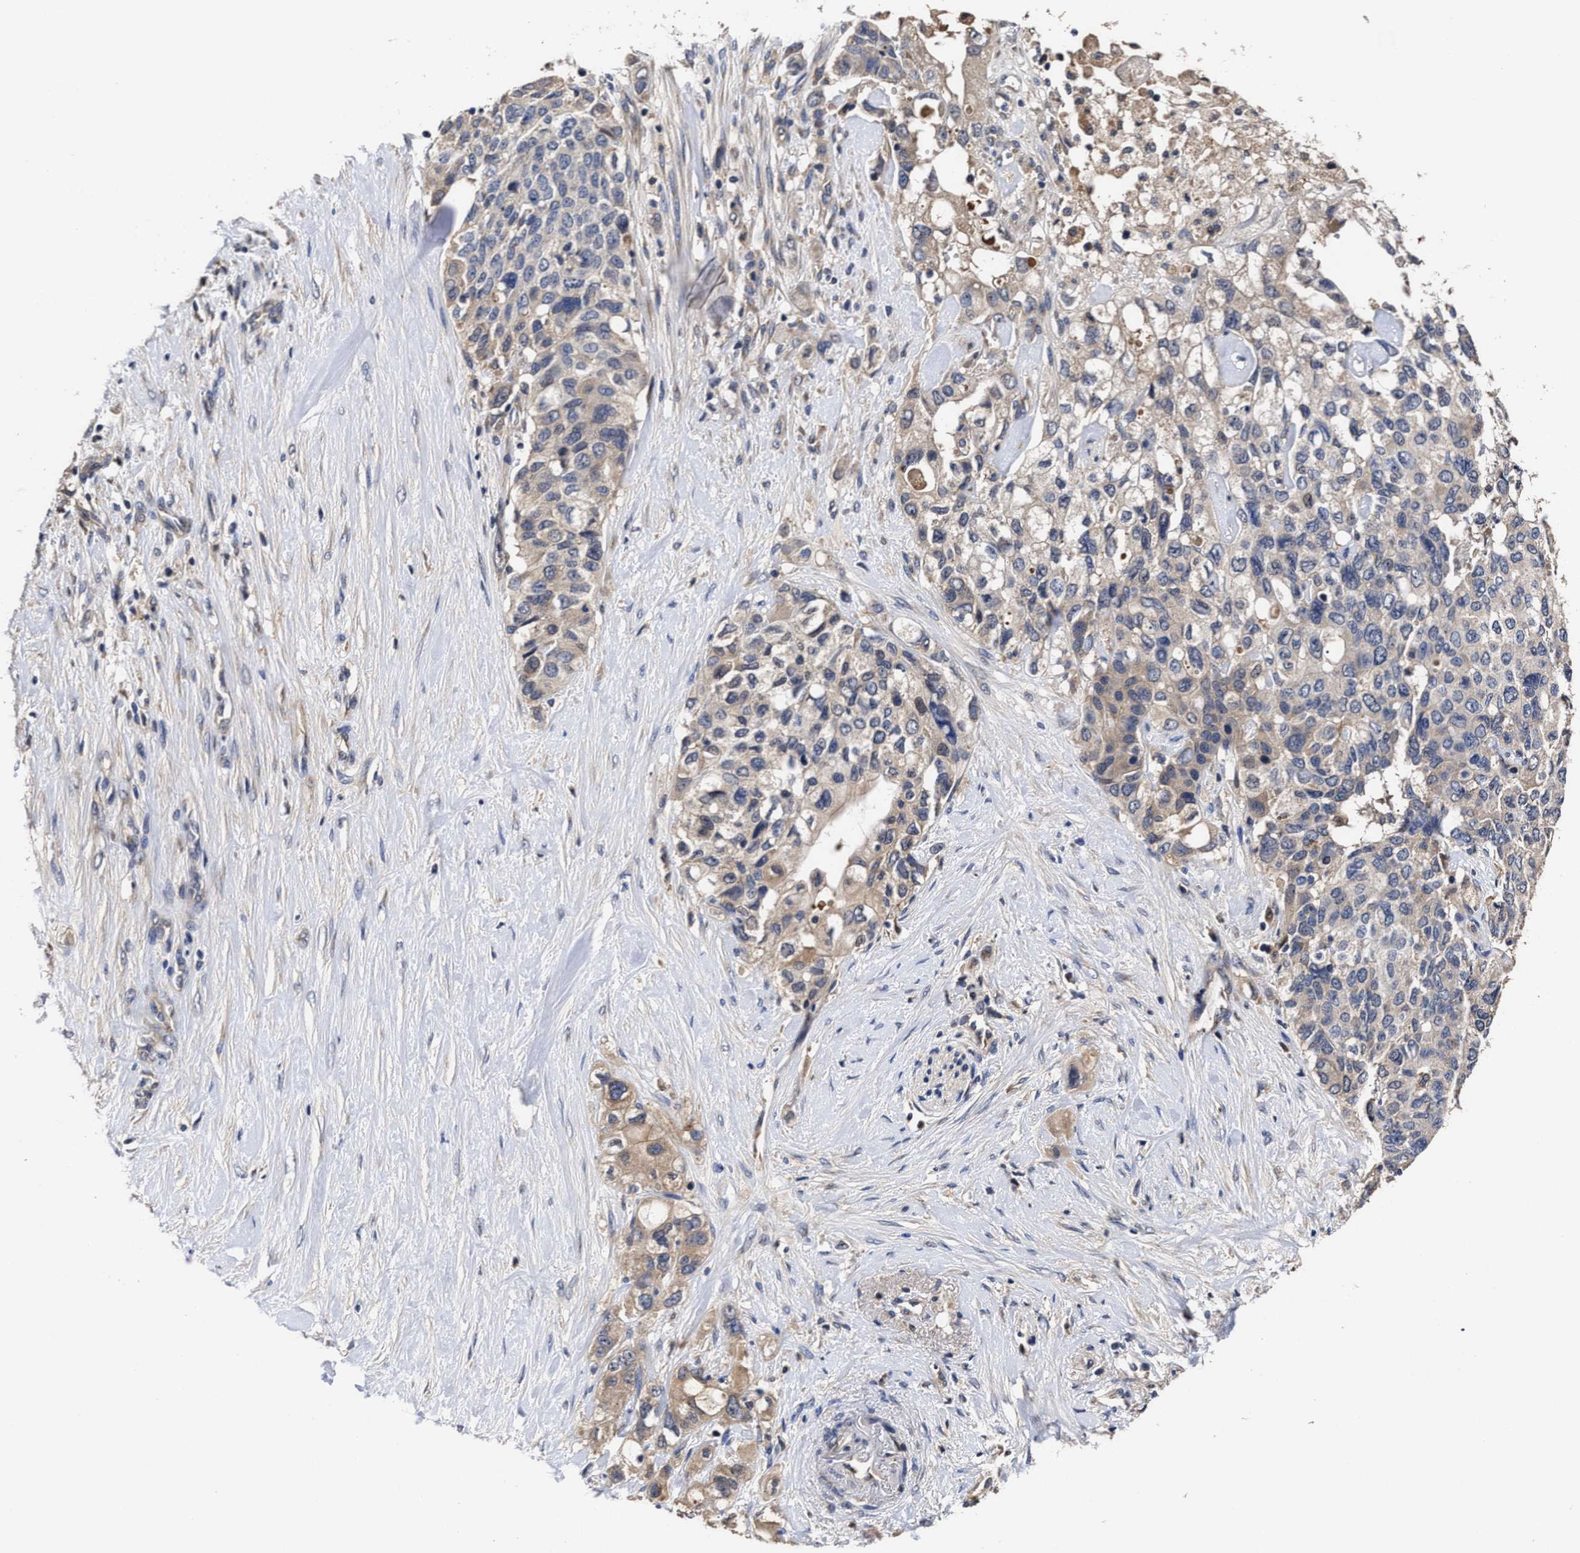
{"staining": {"intensity": "weak", "quantity": "<25%", "location": "cytoplasmic/membranous"}, "tissue": "pancreatic cancer", "cell_type": "Tumor cells", "image_type": "cancer", "snomed": [{"axis": "morphology", "description": "Adenocarcinoma, NOS"}, {"axis": "topography", "description": "Pancreas"}], "caption": "This is an immunohistochemistry histopathology image of human adenocarcinoma (pancreatic). There is no staining in tumor cells.", "gene": "SOCS5", "patient": {"sex": "female", "age": 56}}